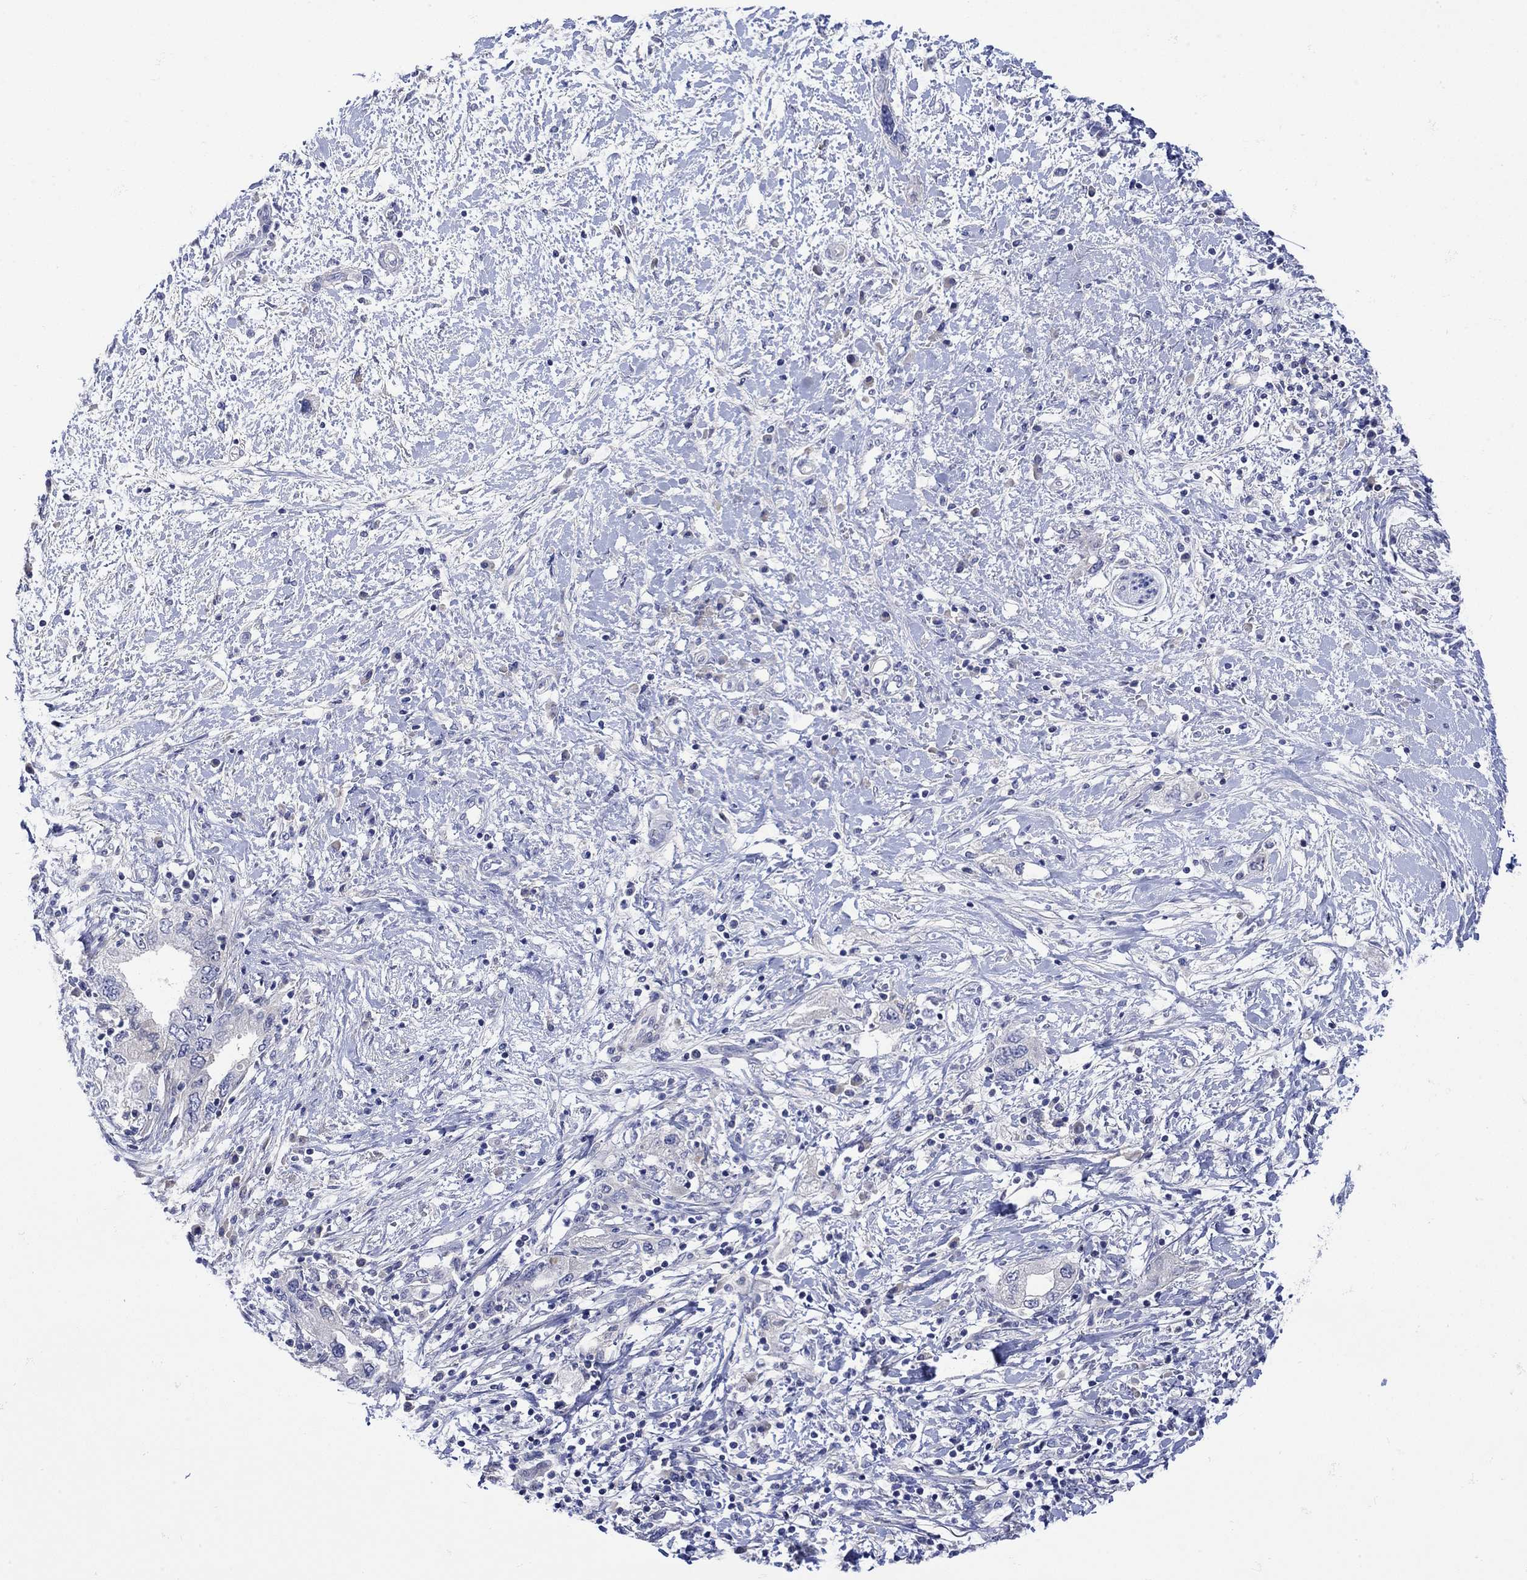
{"staining": {"intensity": "negative", "quantity": "none", "location": "none"}, "tissue": "pancreatic cancer", "cell_type": "Tumor cells", "image_type": "cancer", "snomed": [{"axis": "morphology", "description": "Adenocarcinoma, NOS"}, {"axis": "topography", "description": "Pancreas"}], "caption": "Tumor cells are negative for brown protein staining in adenocarcinoma (pancreatic).", "gene": "MSI1", "patient": {"sex": "female", "age": 73}}